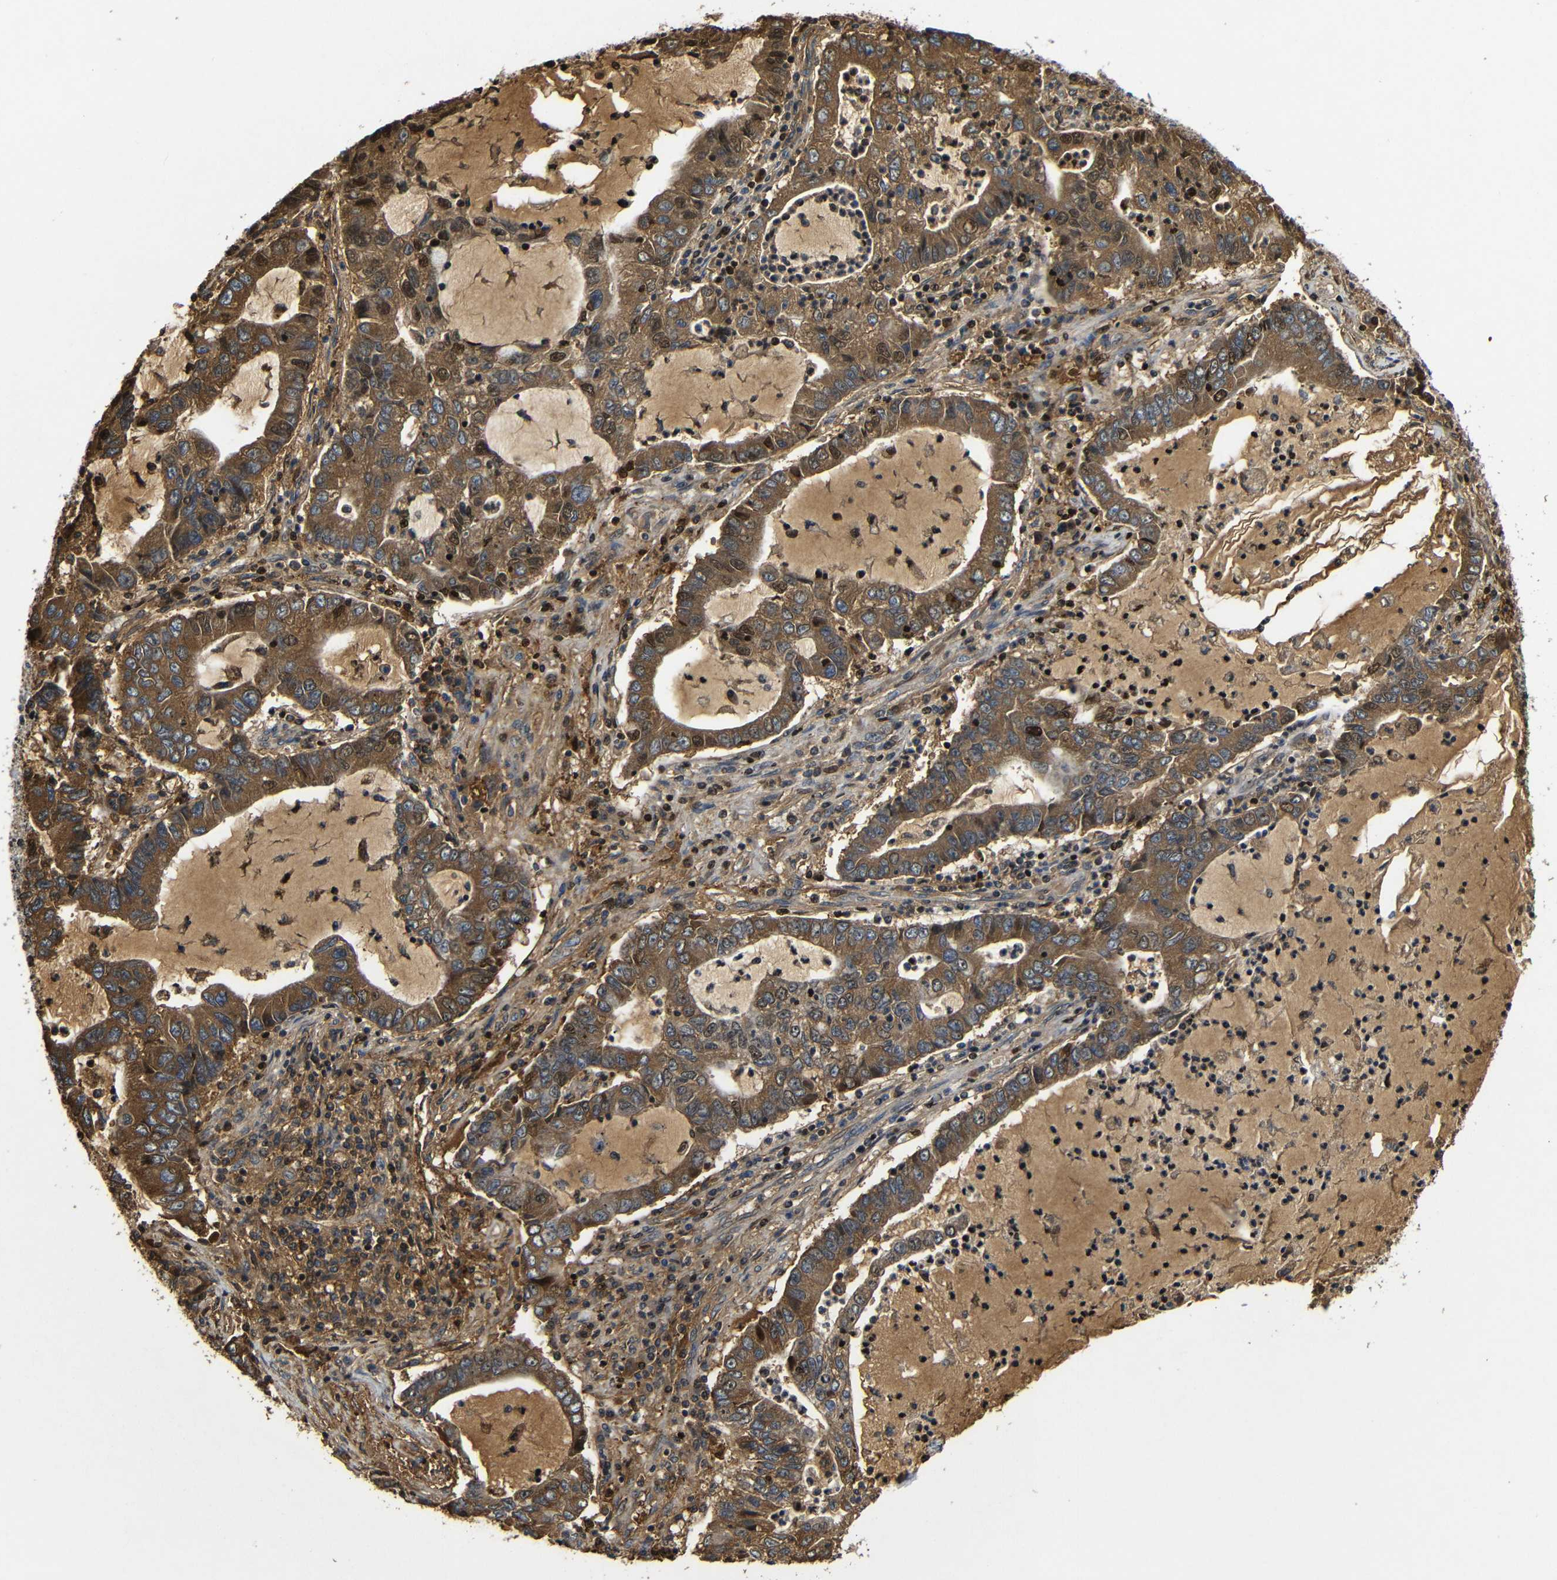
{"staining": {"intensity": "moderate", "quantity": ">75%", "location": "cytoplasmic/membranous"}, "tissue": "lung cancer", "cell_type": "Tumor cells", "image_type": "cancer", "snomed": [{"axis": "morphology", "description": "Adenocarcinoma, NOS"}, {"axis": "topography", "description": "Lung"}], "caption": "Tumor cells show moderate cytoplasmic/membranous positivity in approximately >75% of cells in lung cancer (adenocarcinoma).", "gene": "MYC", "patient": {"sex": "female", "age": 51}}